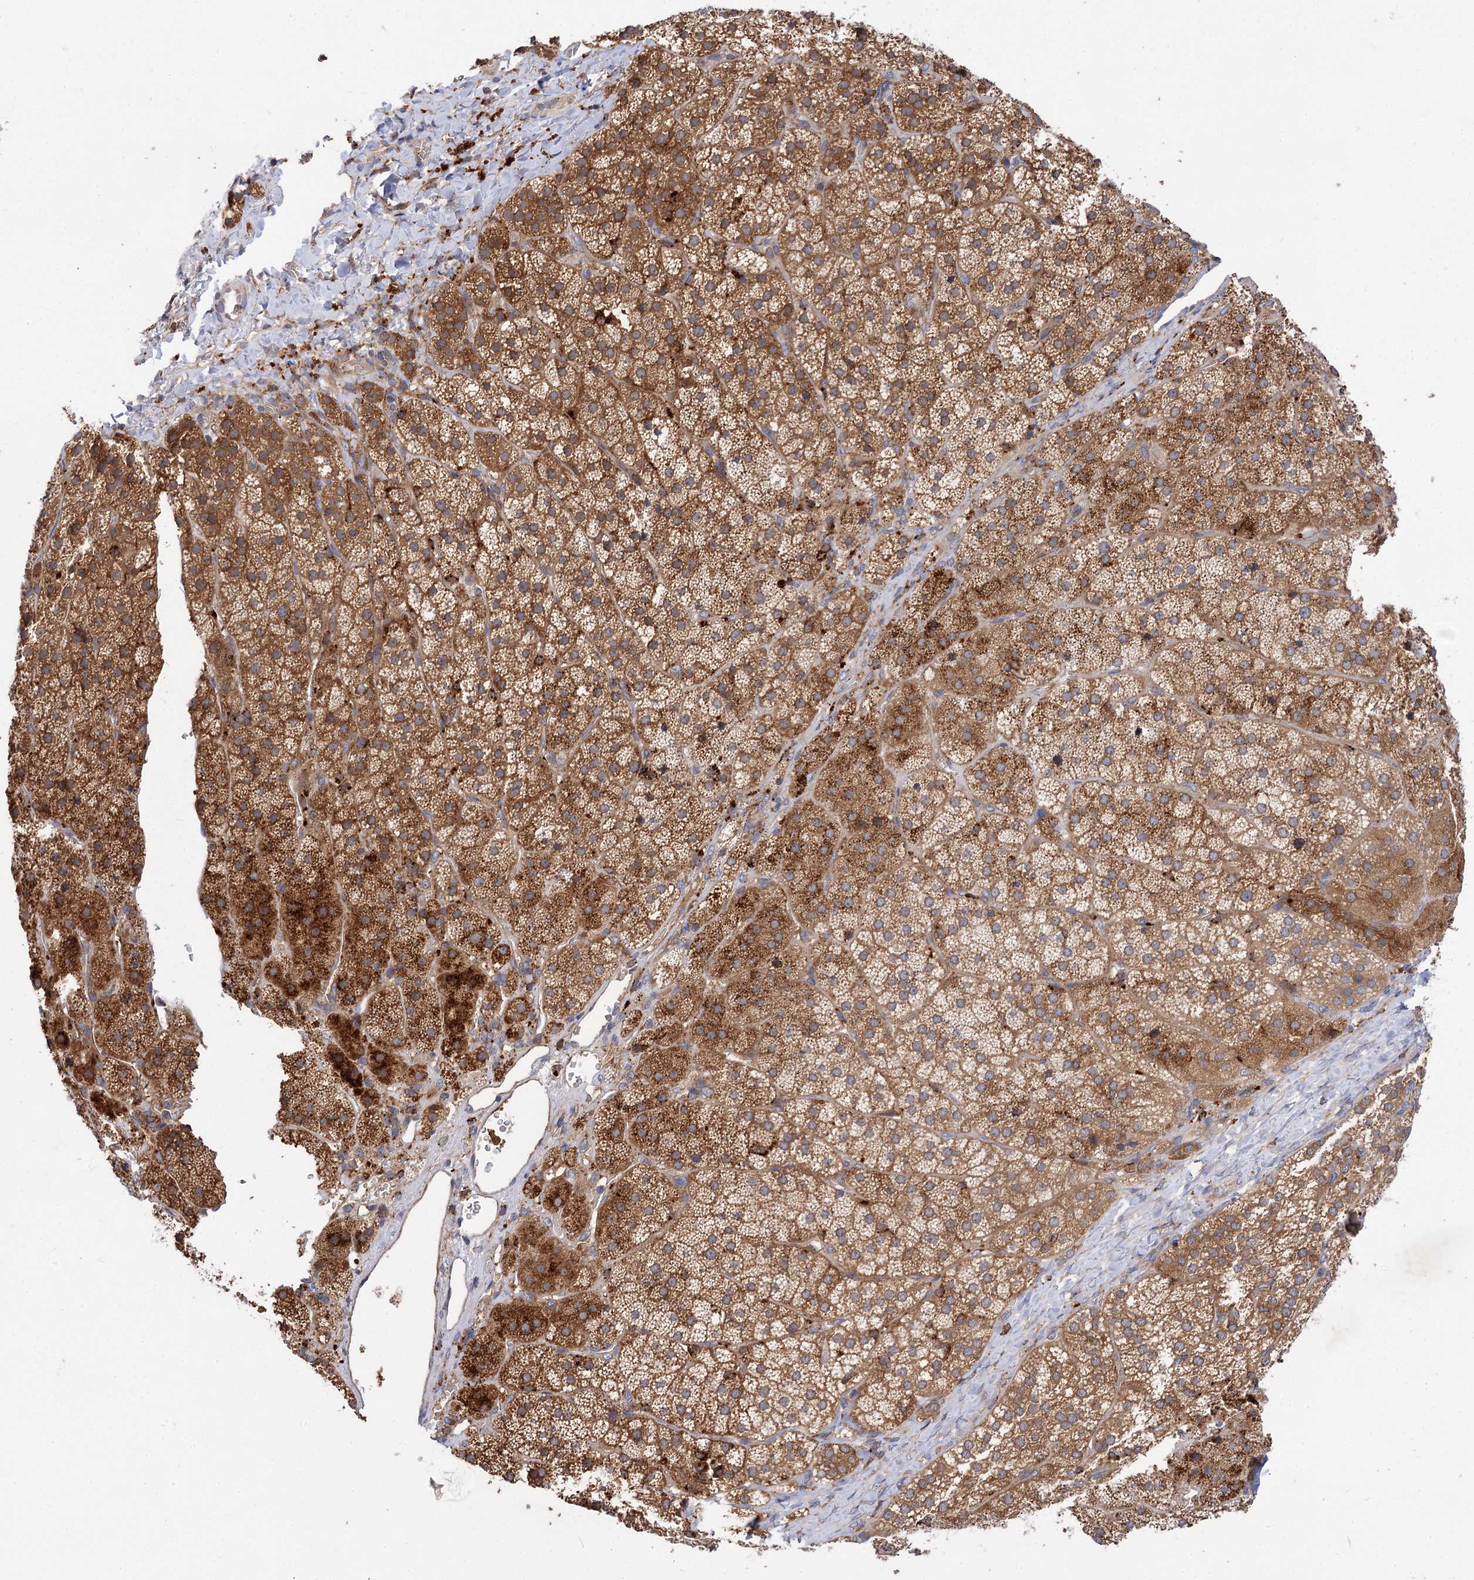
{"staining": {"intensity": "strong", "quantity": ">75%", "location": "cytoplasmic/membranous"}, "tissue": "adrenal gland", "cell_type": "Glandular cells", "image_type": "normal", "snomed": [{"axis": "morphology", "description": "Normal tissue, NOS"}, {"axis": "topography", "description": "Adrenal gland"}], "caption": "High-power microscopy captured an IHC image of normal adrenal gland, revealing strong cytoplasmic/membranous positivity in about >75% of glandular cells. (Brightfield microscopy of DAB IHC at high magnification).", "gene": "PATL1", "patient": {"sex": "female", "age": 44}}